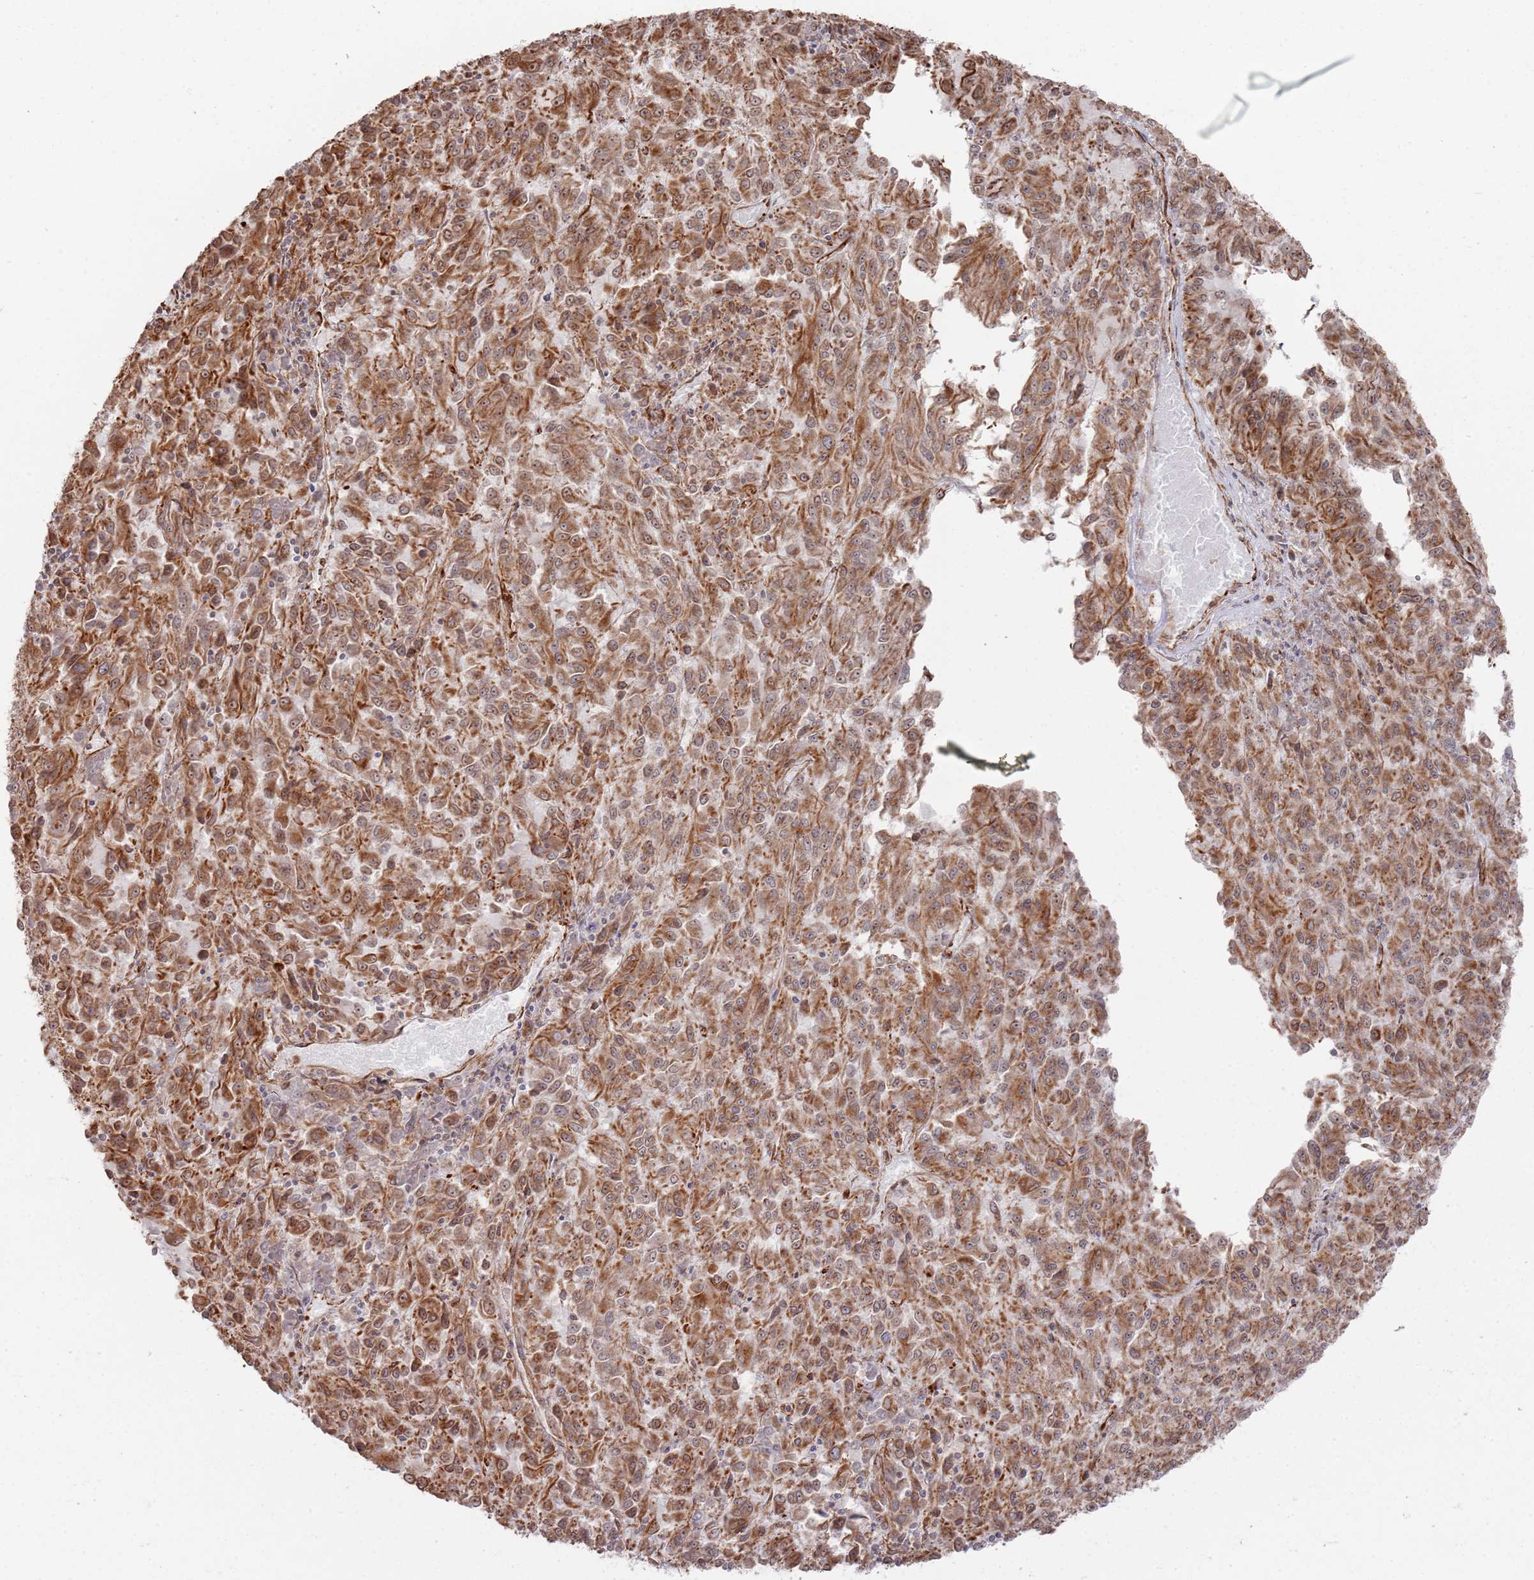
{"staining": {"intensity": "moderate", "quantity": ">75%", "location": "cytoplasmic/membranous,nuclear"}, "tissue": "melanoma", "cell_type": "Tumor cells", "image_type": "cancer", "snomed": [{"axis": "morphology", "description": "Malignant melanoma, Metastatic site"}, {"axis": "topography", "description": "Lung"}], "caption": "Malignant melanoma (metastatic site) was stained to show a protein in brown. There is medium levels of moderate cytoplasmic/membranous and nuclear expression in approximately >75% of tumor cells. (Brightfield microscopy of DAB IHC at high magnification).", "gene": "PHF21A", "patient": {"sex": "male", "age": 64}}